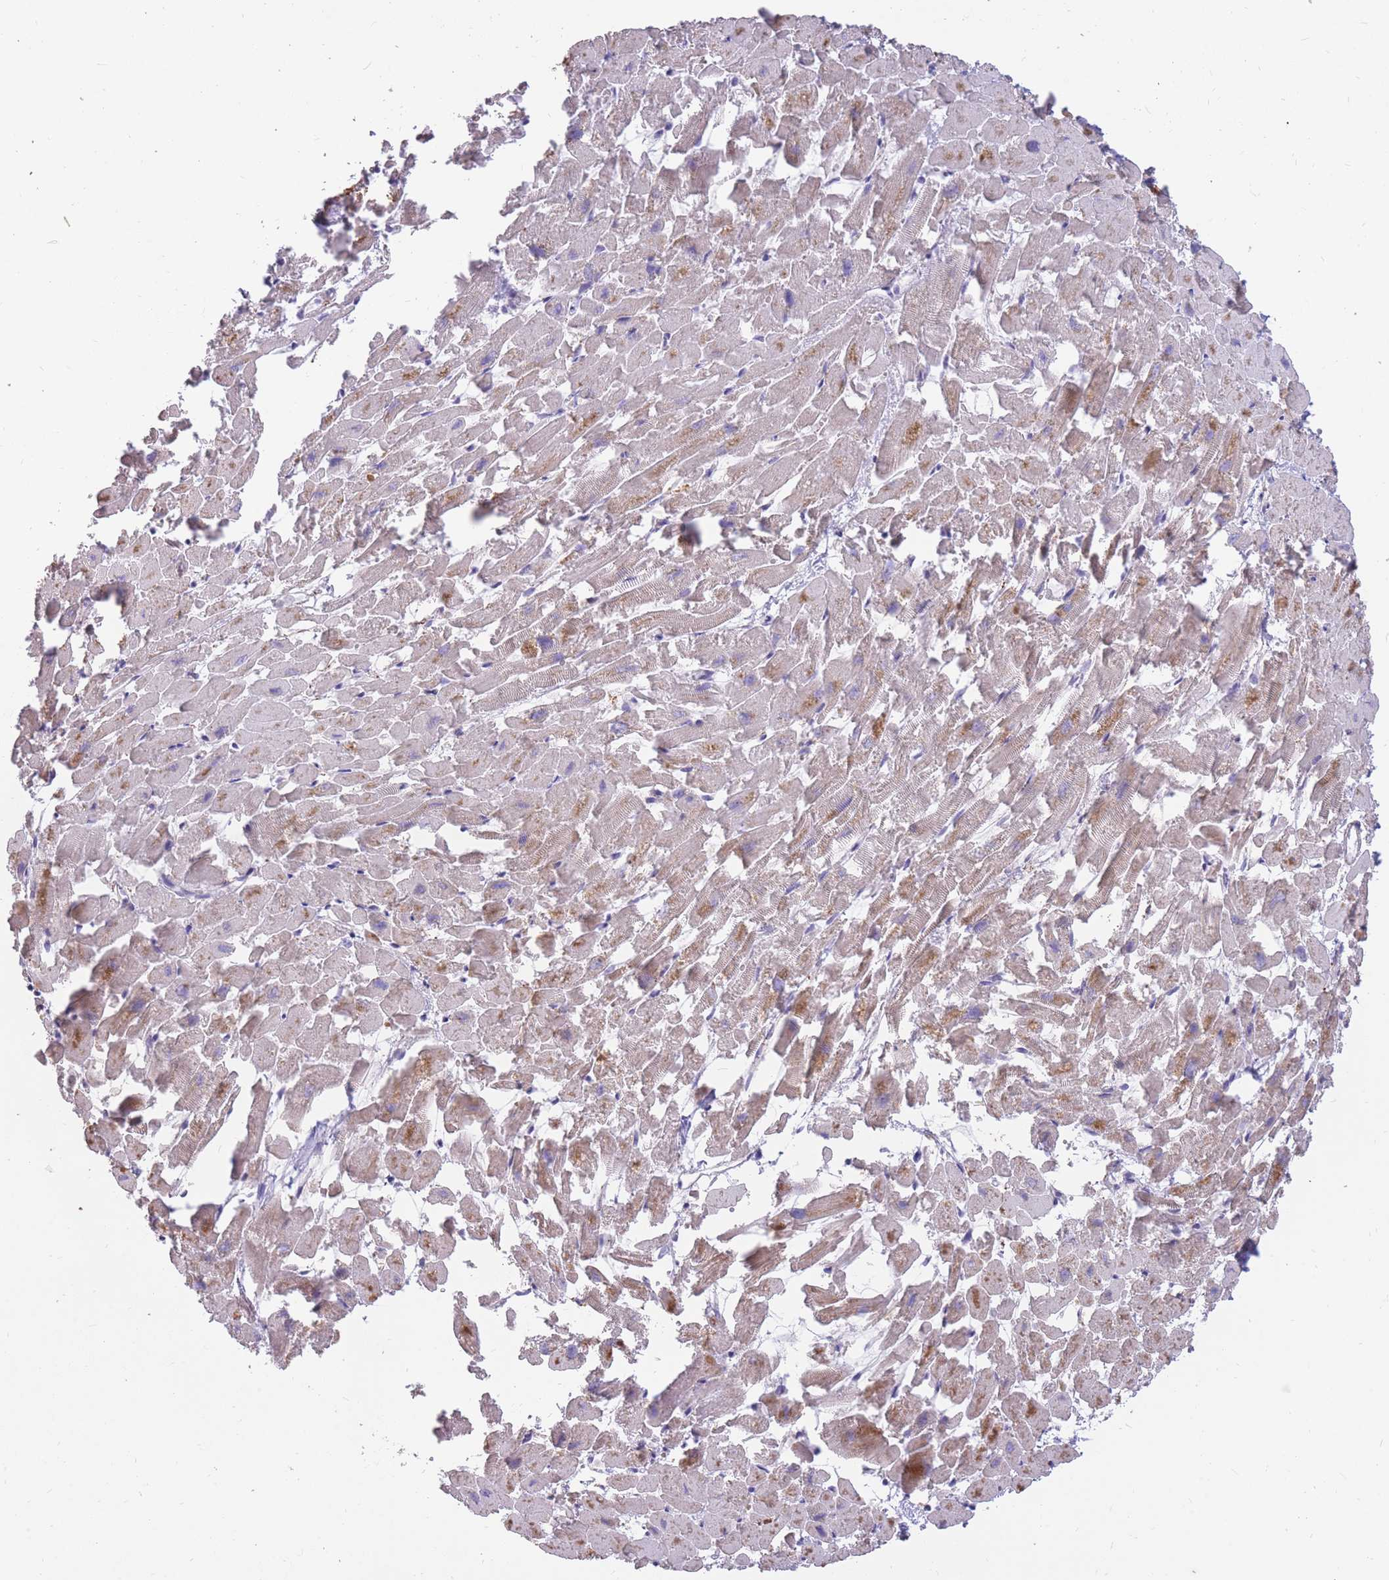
{"staining": {"intensity": "weak", "quantity": "25%-75%", "location": "cytoplasmic/membranous"}, "tissue": "heart muscle", "cell_type": "Cardiomyocytes", "image_type": "normal", "snomed": [{"axis": "morphology", "description": "Normal tissue, NOS"}, {"axis": "topography", "description": "Heart"}], "caption": "Immunohistochemical staining of benign heart muscle demonstrates low levels of weak cytoplasmic/membranous expression in about 25%-75% of cardiomyocytes. (DAB = brown stain, brightfield microscopy at high magnification).", "gene": "RNF170", "patient": {"sex": "female", "age": 64}}